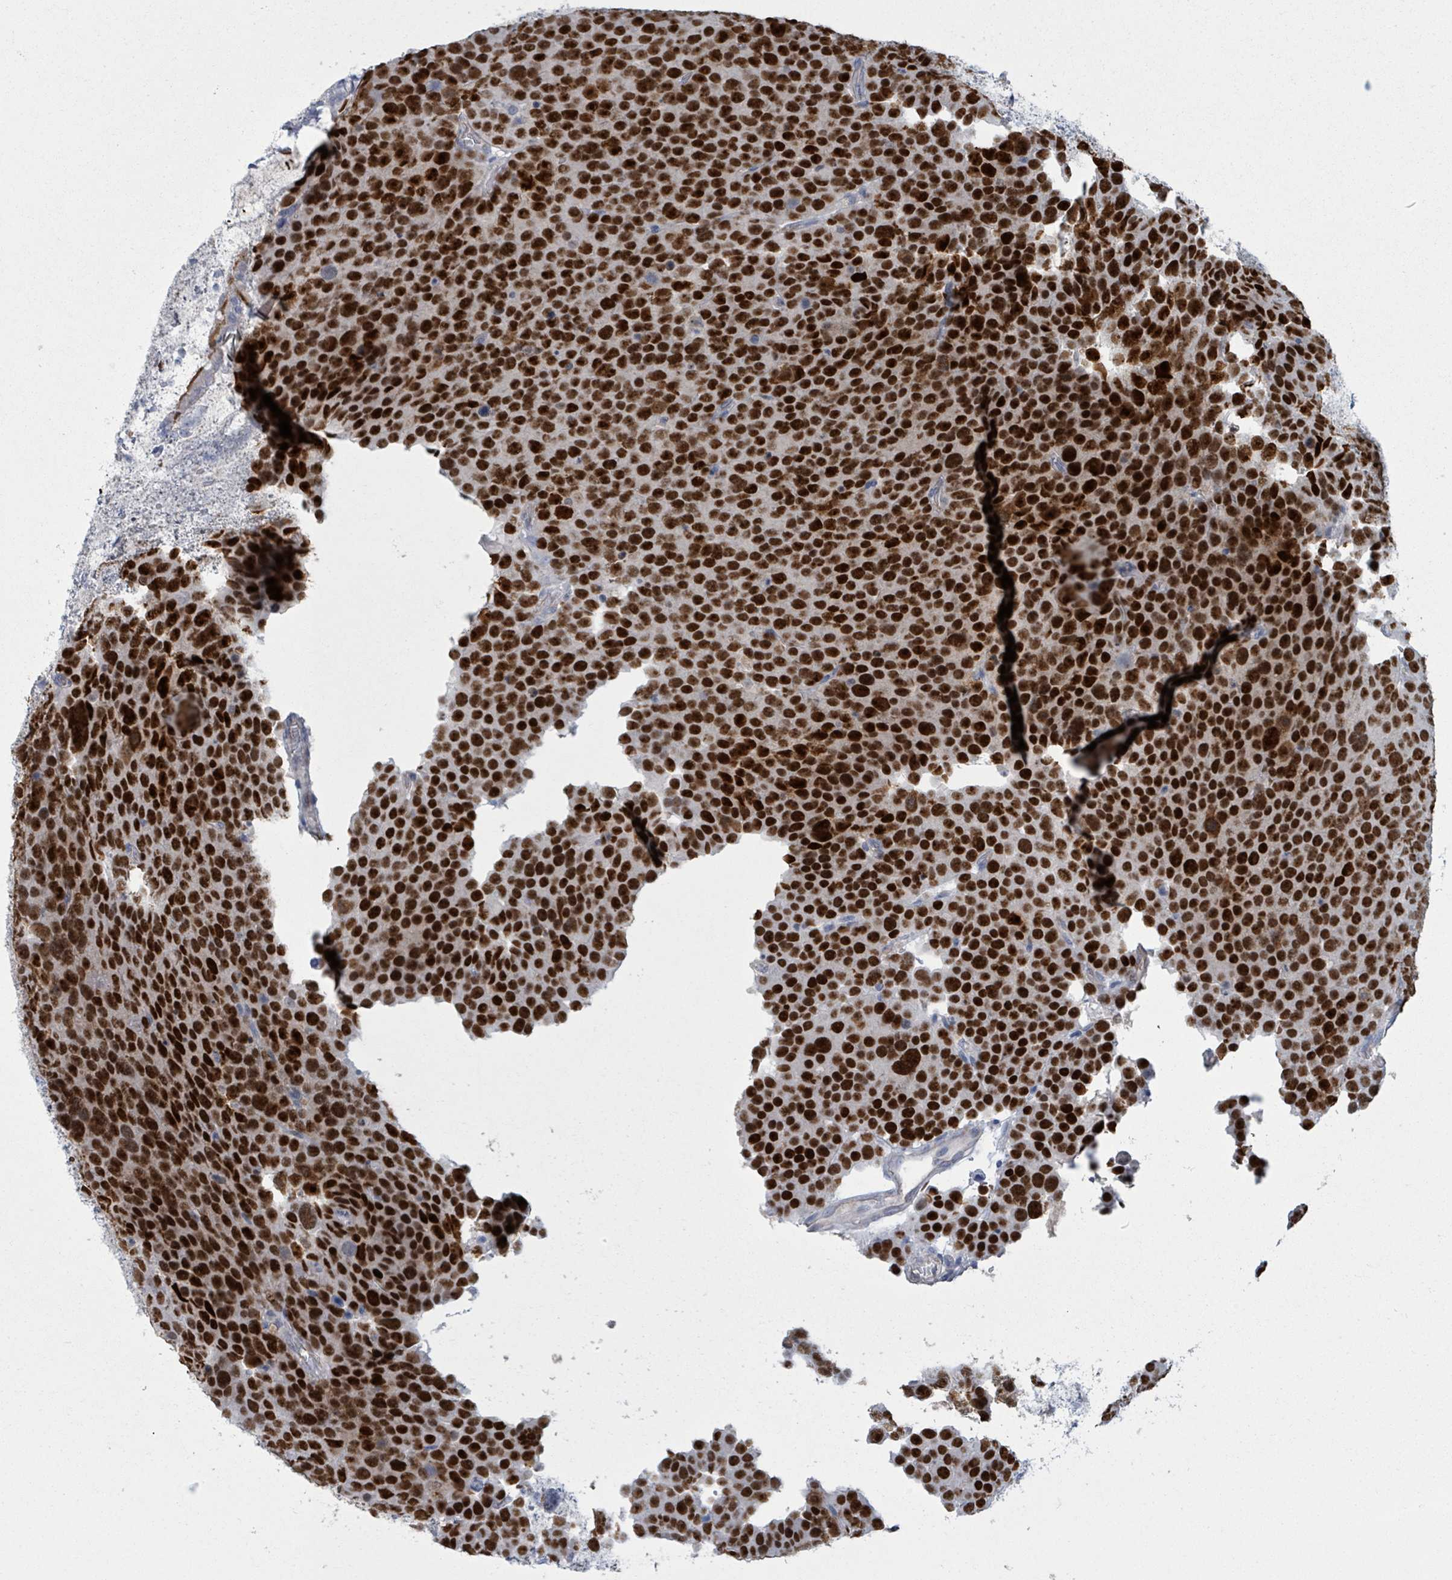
{"staining": {"intensity": "strong", "quantity": ">75%", "location": "nuclear"}, "tissue": "testis cancer", "cell_type": "Tumor cells", "image_type": "cancer", "snomed": [{"axis": "morphology", "description": "Seminoma, NOS"}, {"axis": "topography", "description": "Testis"}], "caption": "Strong nuclear expression for a protein is seen in about >75% of tumor cells of testis cancer (seminoma) using immunohistochemistry (IHC).", "gene": "CT45A5", "patient": {"sex": "male", "age": 71}}